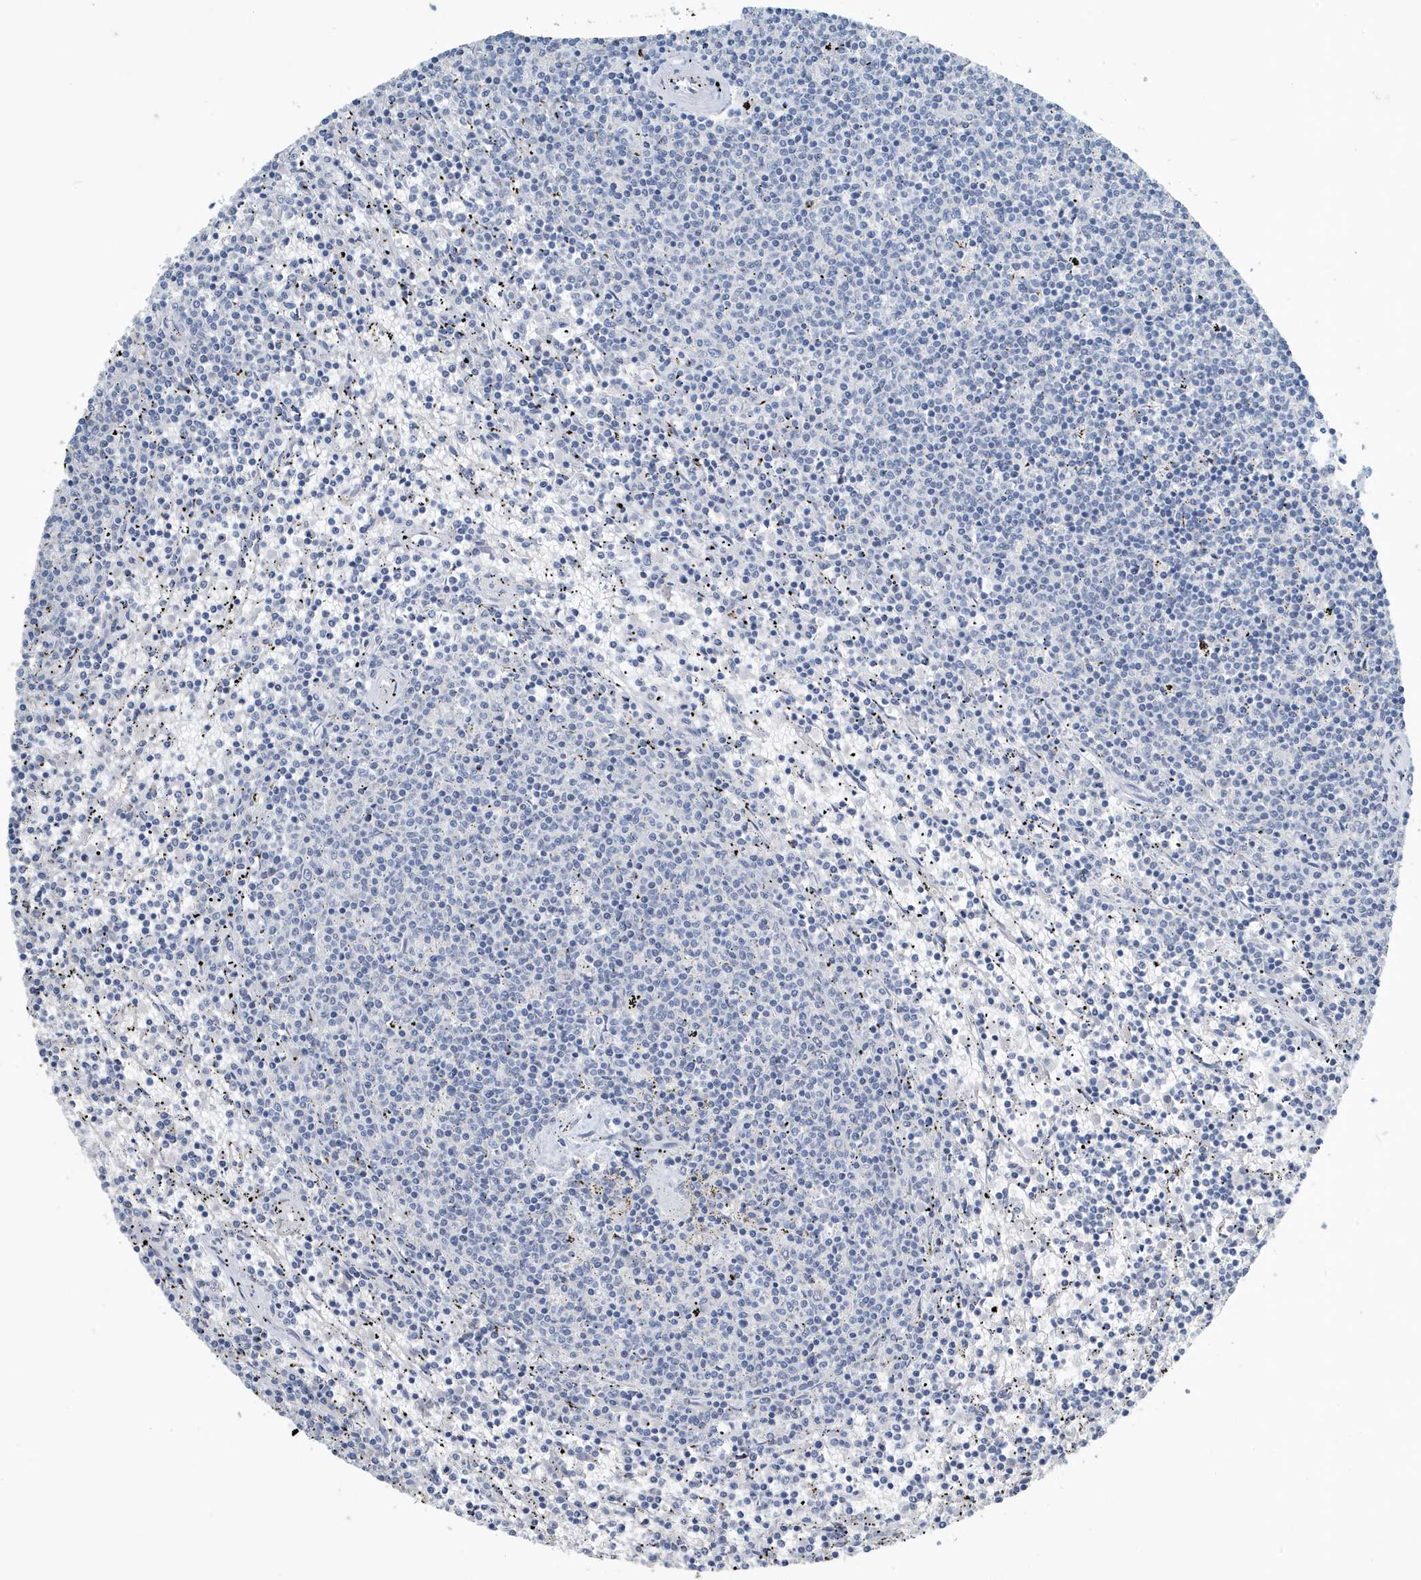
{"staining": {"intensity": "negative", "quantity": "none", "location": "none"}, "tissue": "lymphoma", "cell_type": "Tumor cells", "image_type": "cancer", "snomed": [{"axis": "morphology", "description": "Malignant lymphoma, non-Hodgkin's type, Low grade"}, {"axis": "topography", "description": "Spleen"}], "caption": "Lymphoma was stained to show a protein in brown. There is no significant staining in tumor cells.", "gene": "UGT2B4", "patient": {"sex": "female", "age": 50}}